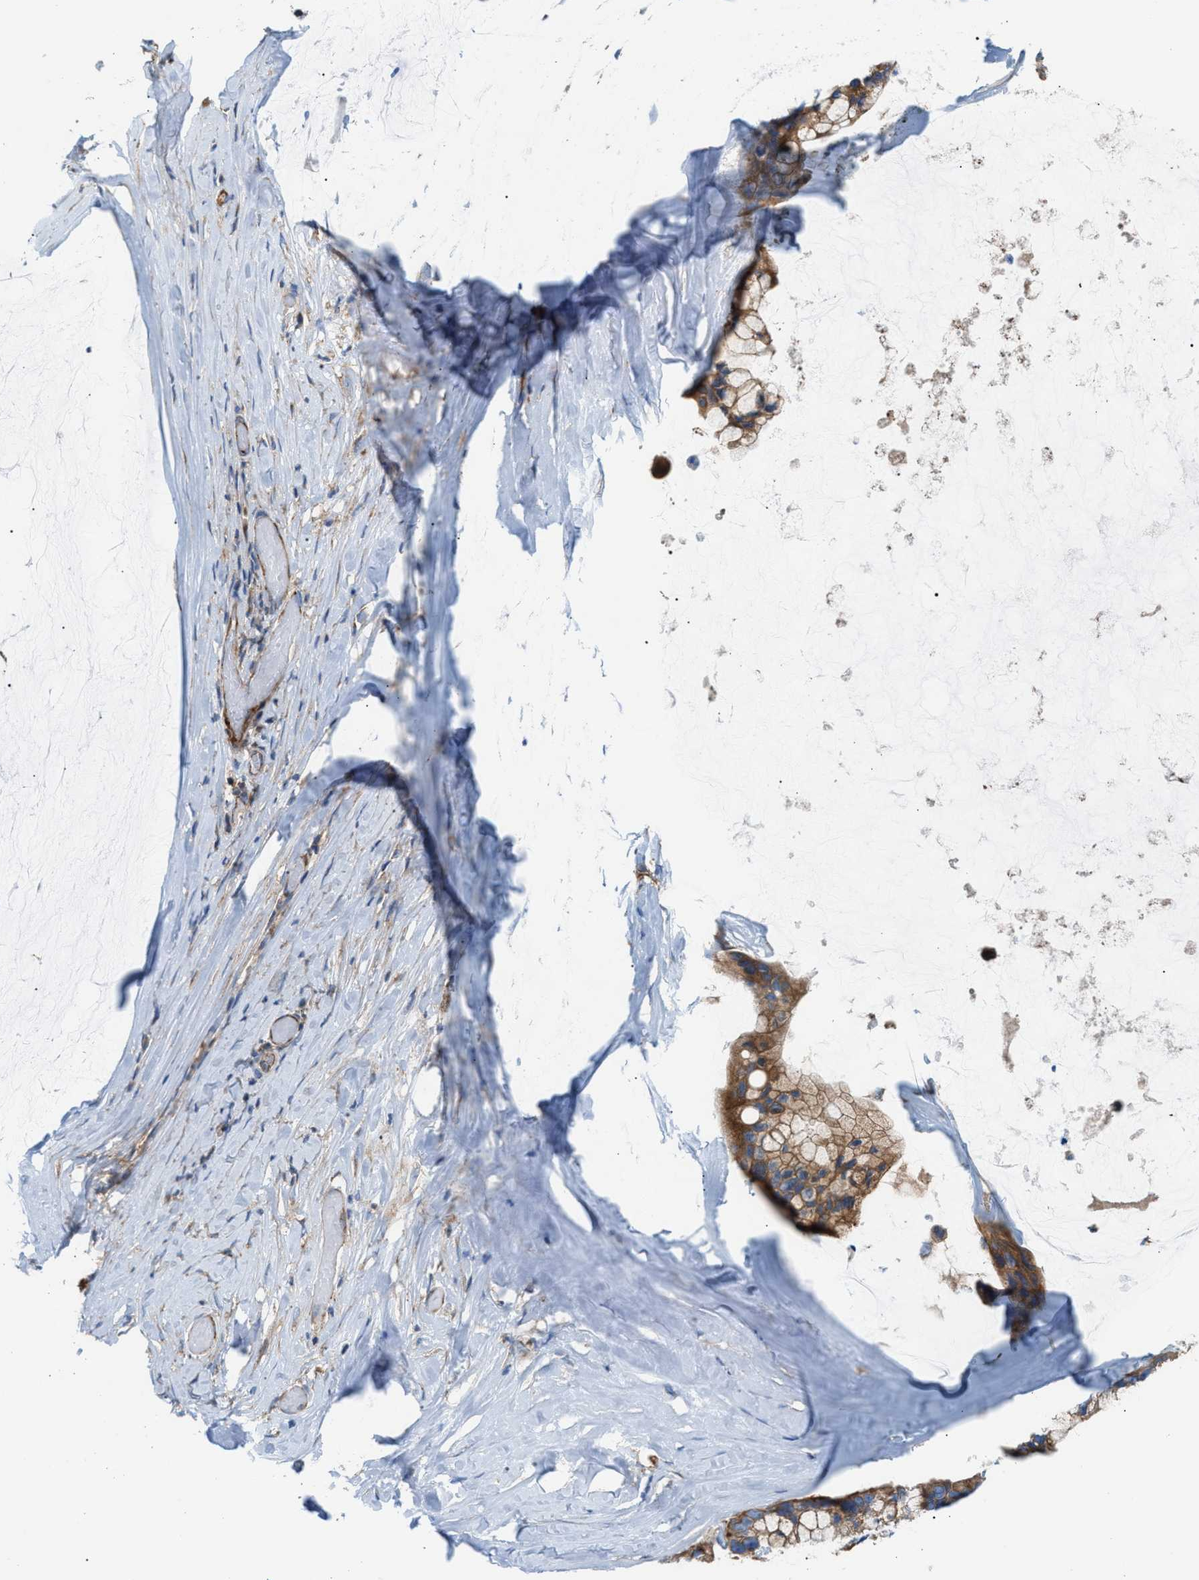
{"staining": {"intensity": "moderate", "quantity": ">75%", "location": "cytoplasmic/membranous"}, "tissue": "ovarian cancer", "cell_type": "Tumor cells", "image_type": "cancer", "snomed": [{"axis": "morphology", "description": "Cystadenocarcinoma, mucinous, NOS"}, {"axis": "topography", "description": "Ovary"}], "caption": "Tumor cells exhibit medium levels of moderate cytoplasmic/membranous expression in about >75% of cells in human ovarian cancer (mucinous cystadenocarcinoma).", "gene": "TBC1D15", "patient": {"sex": "female", "age": 39}}